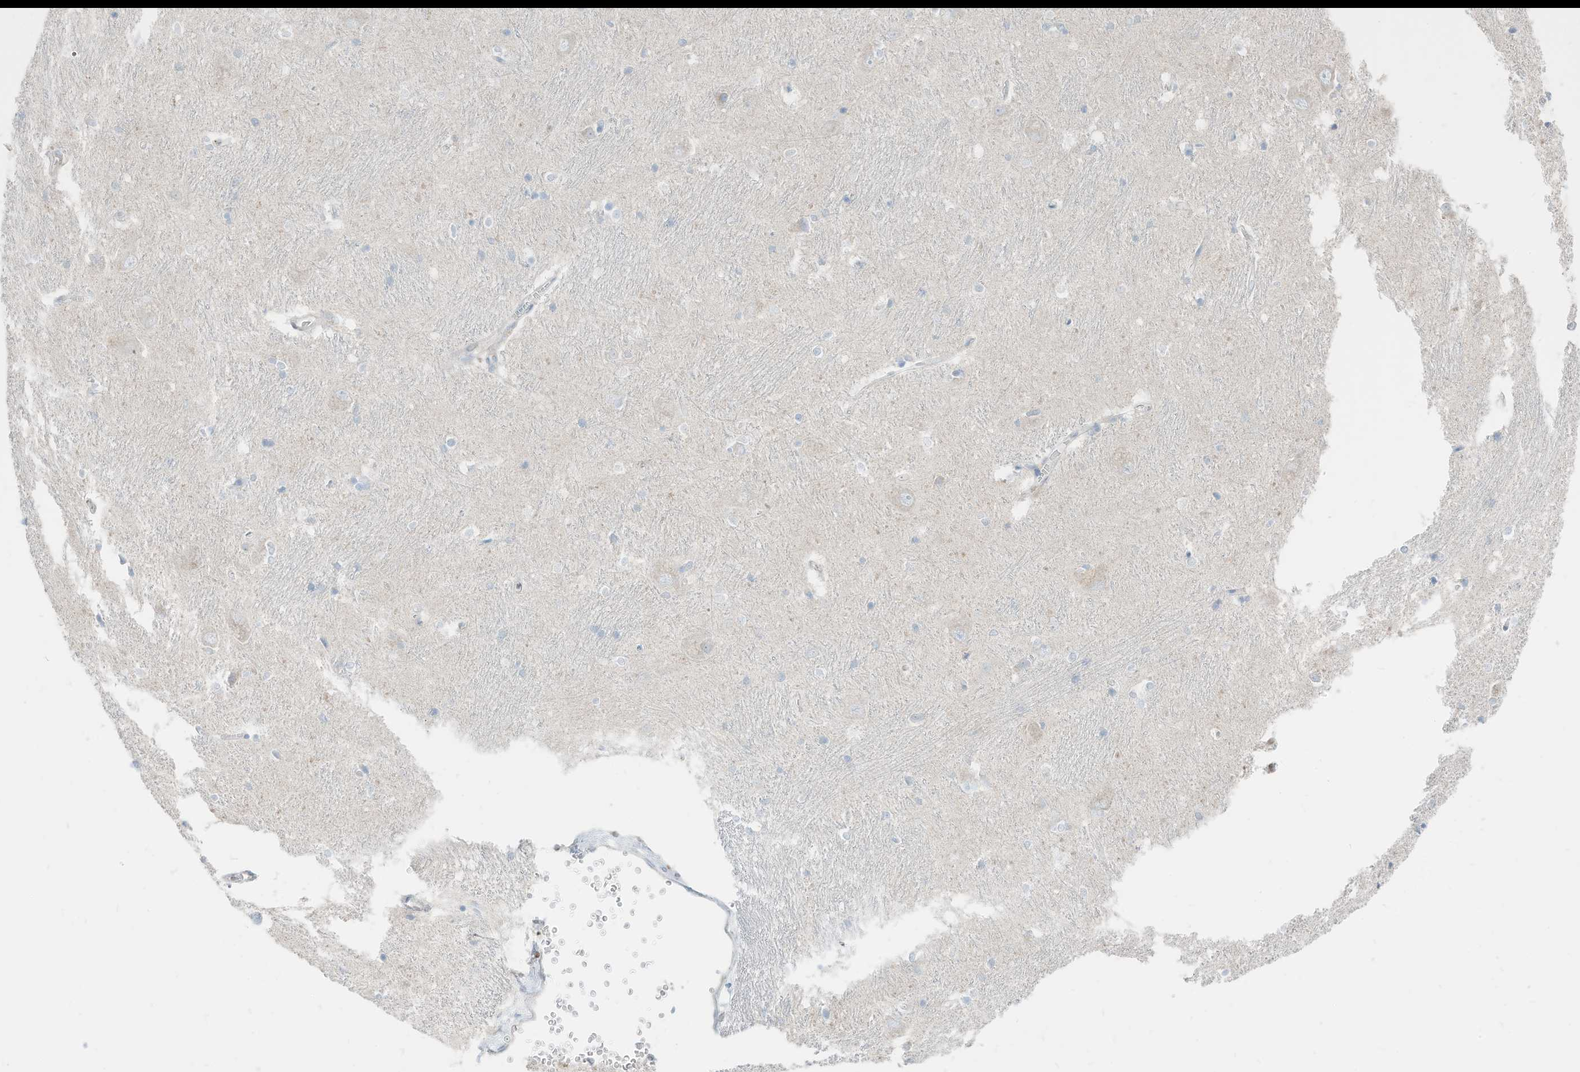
{"staining": {"intensity": "negative", "quantity": "none", "location": "none"}, "tissue": "caudate", "cell_type": "Glial cells", "image_type": "normal", "snomed": [{"axis": "morphology", "description": "Normal tissue, NOS"}, {"axis": "topography", "description": "Lateral ventricle wall"}], "caption": "Immunohistochemistry (IHC) micrograph of benign caudate stained for a protein (brown), which displays no positivity in glial cells.", "gene": "ETHE1", "patient": {"sex": "male", "age": 37}}